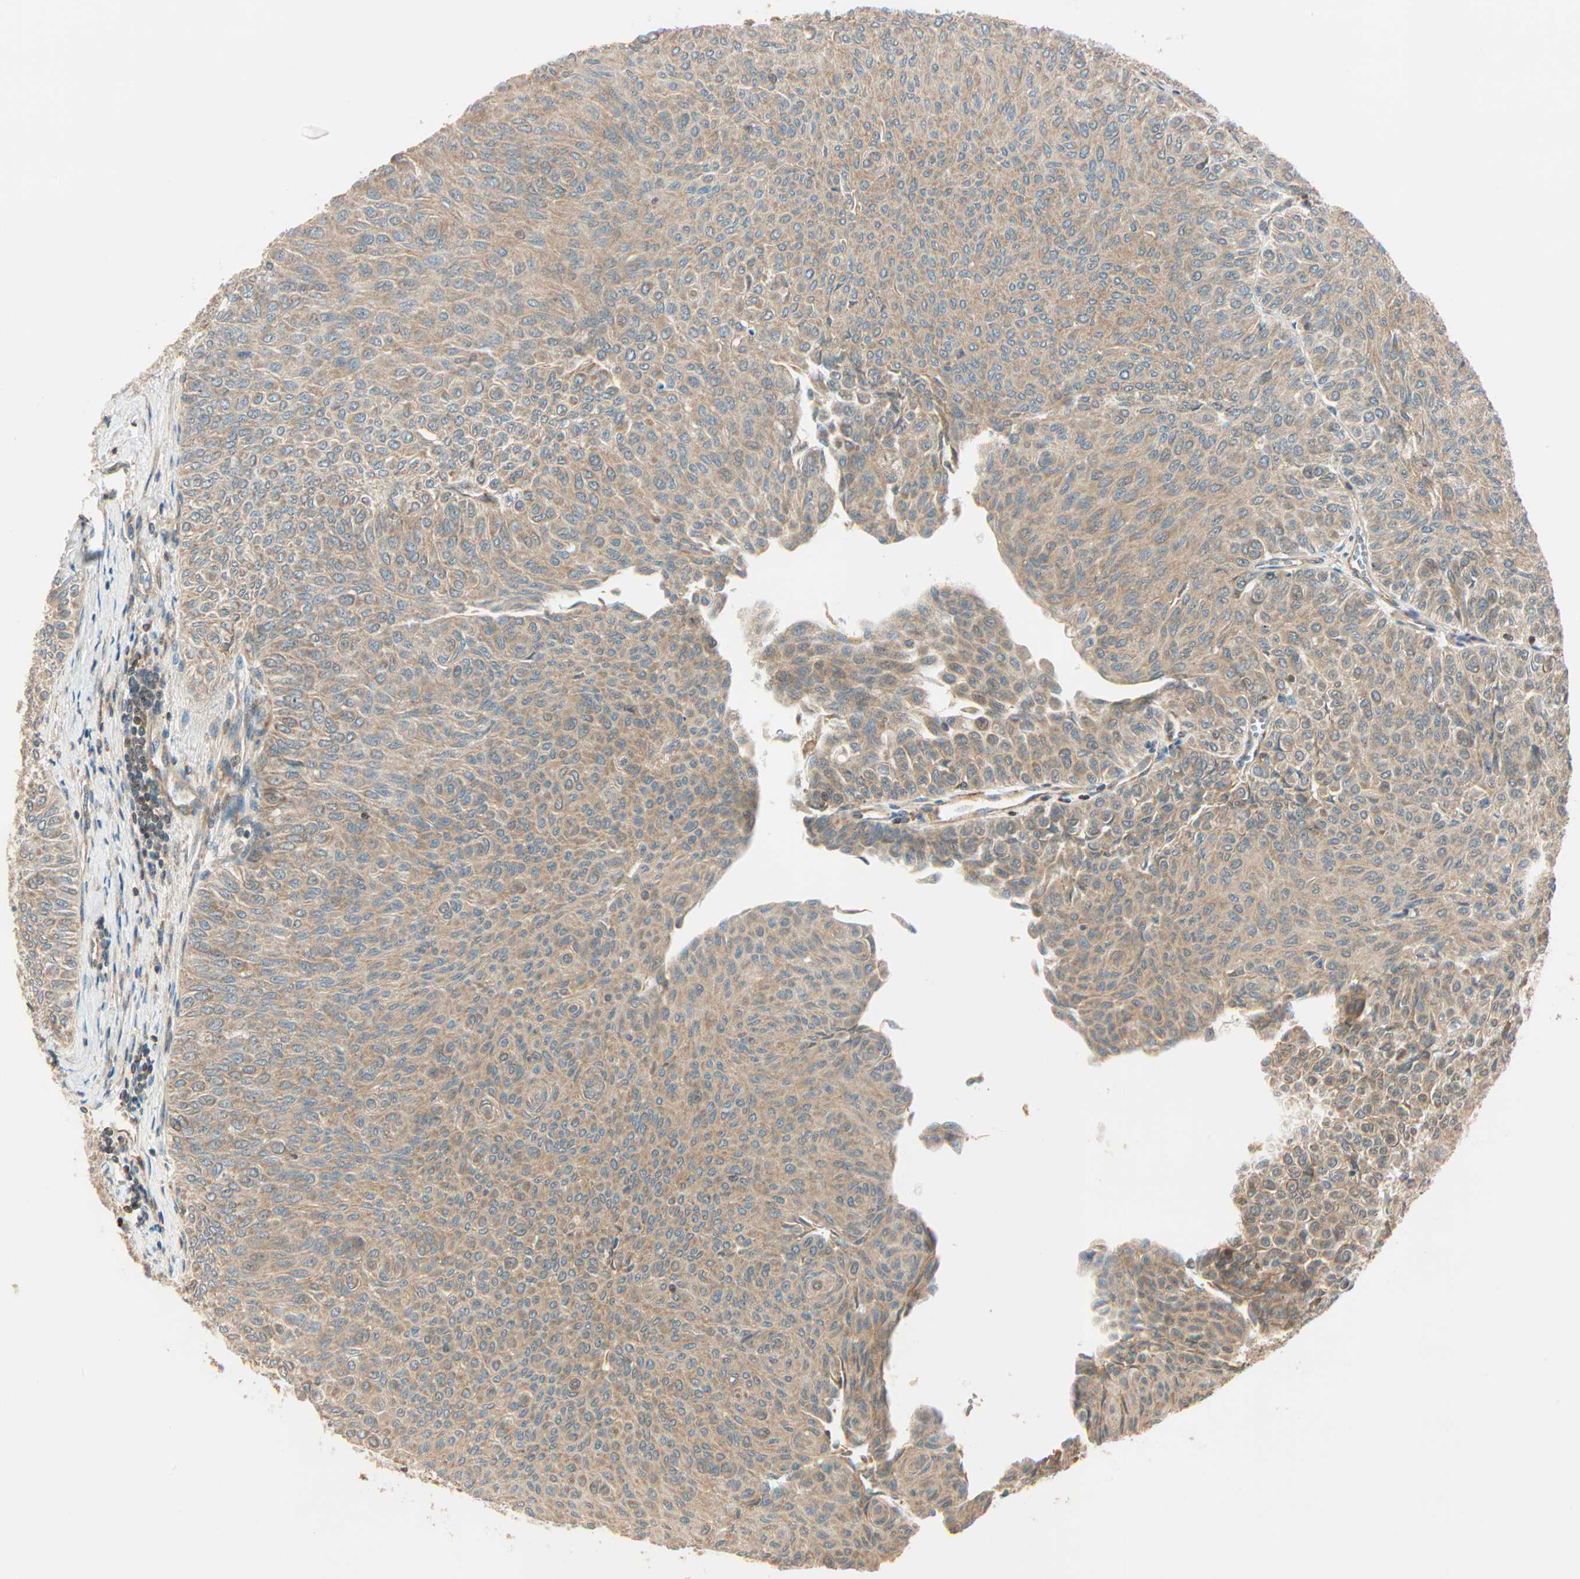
{"staining": {"intensity": "moderate", "quantity": ">75%", "location": "cytoplasmic/membranous"}, "tissue": "urothelial cancer", "cell_type": "Tumor cells", "image_type": "cancer", "snomed": [{"axis": "morphology", "description": "Urothelial carcinoma, Low grade"}, {"axis": "topography", "description": "Urinary bladder"}], "caption": "An image of human low-grade urothelial carcinoma stained for a protein demonstrates moderate cytoplasmic/membranous brown staining in tumor cells.", "gene": "PNPLA6", "patient": {"sex": "male", "age": 78}}